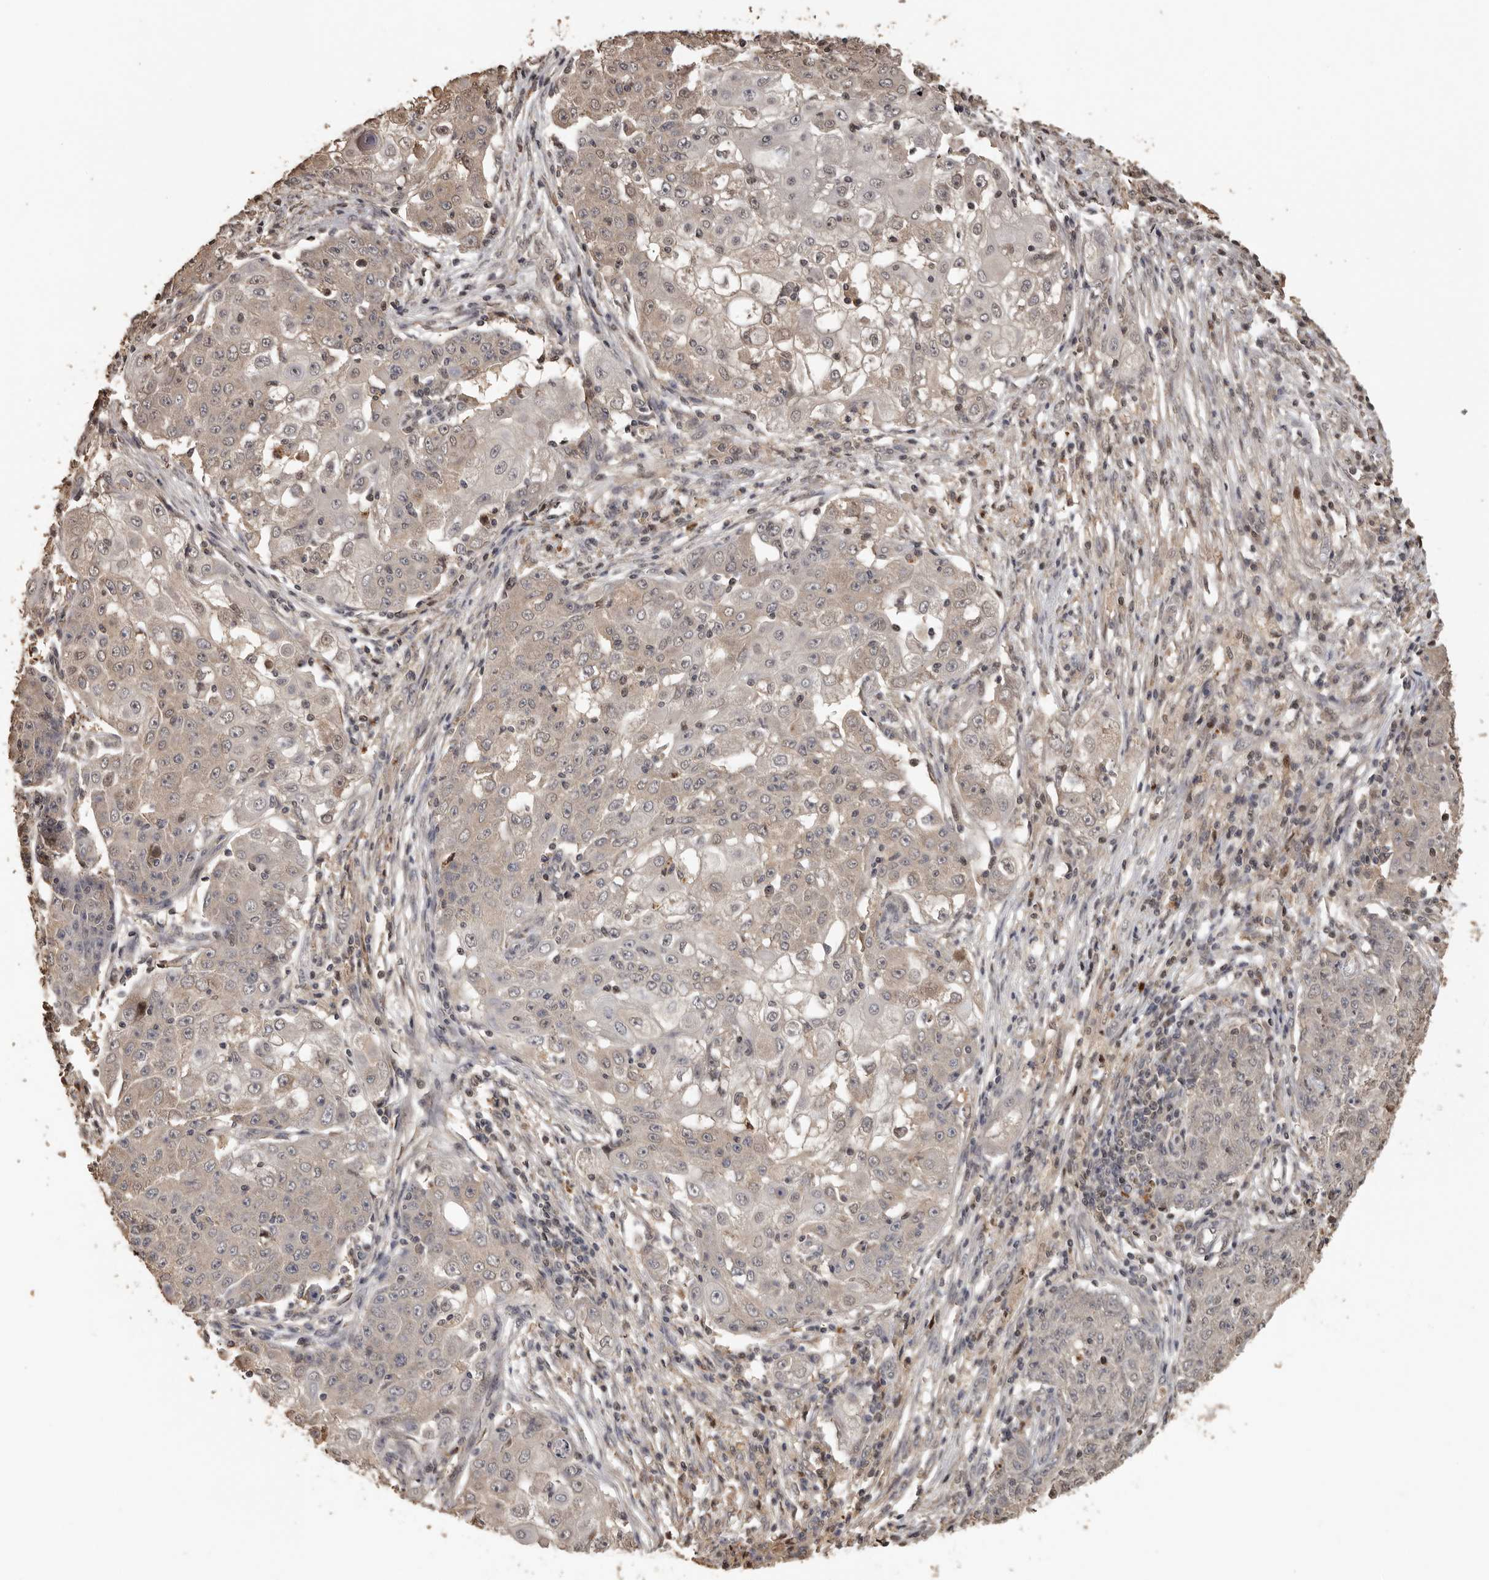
{"staining": {"intensity": "weak", "quantity": "<25%", "location": "cytoplasmic/membranous"}, "tissue": "ovarian cancer", "cell_type": "Tumor cells", "image_type": "cancer", "snomed": [{"axis": "morphology", "description": "Carcinoma, endometroid"}, {"axis": "topography", "description": "Ovary"}], "caption": "Tumor cells are negative for protein expression in human ovarian endometroid carcinoma.", "gene": "KIF2B", "patient": {"sex": "female", "age": 42}}